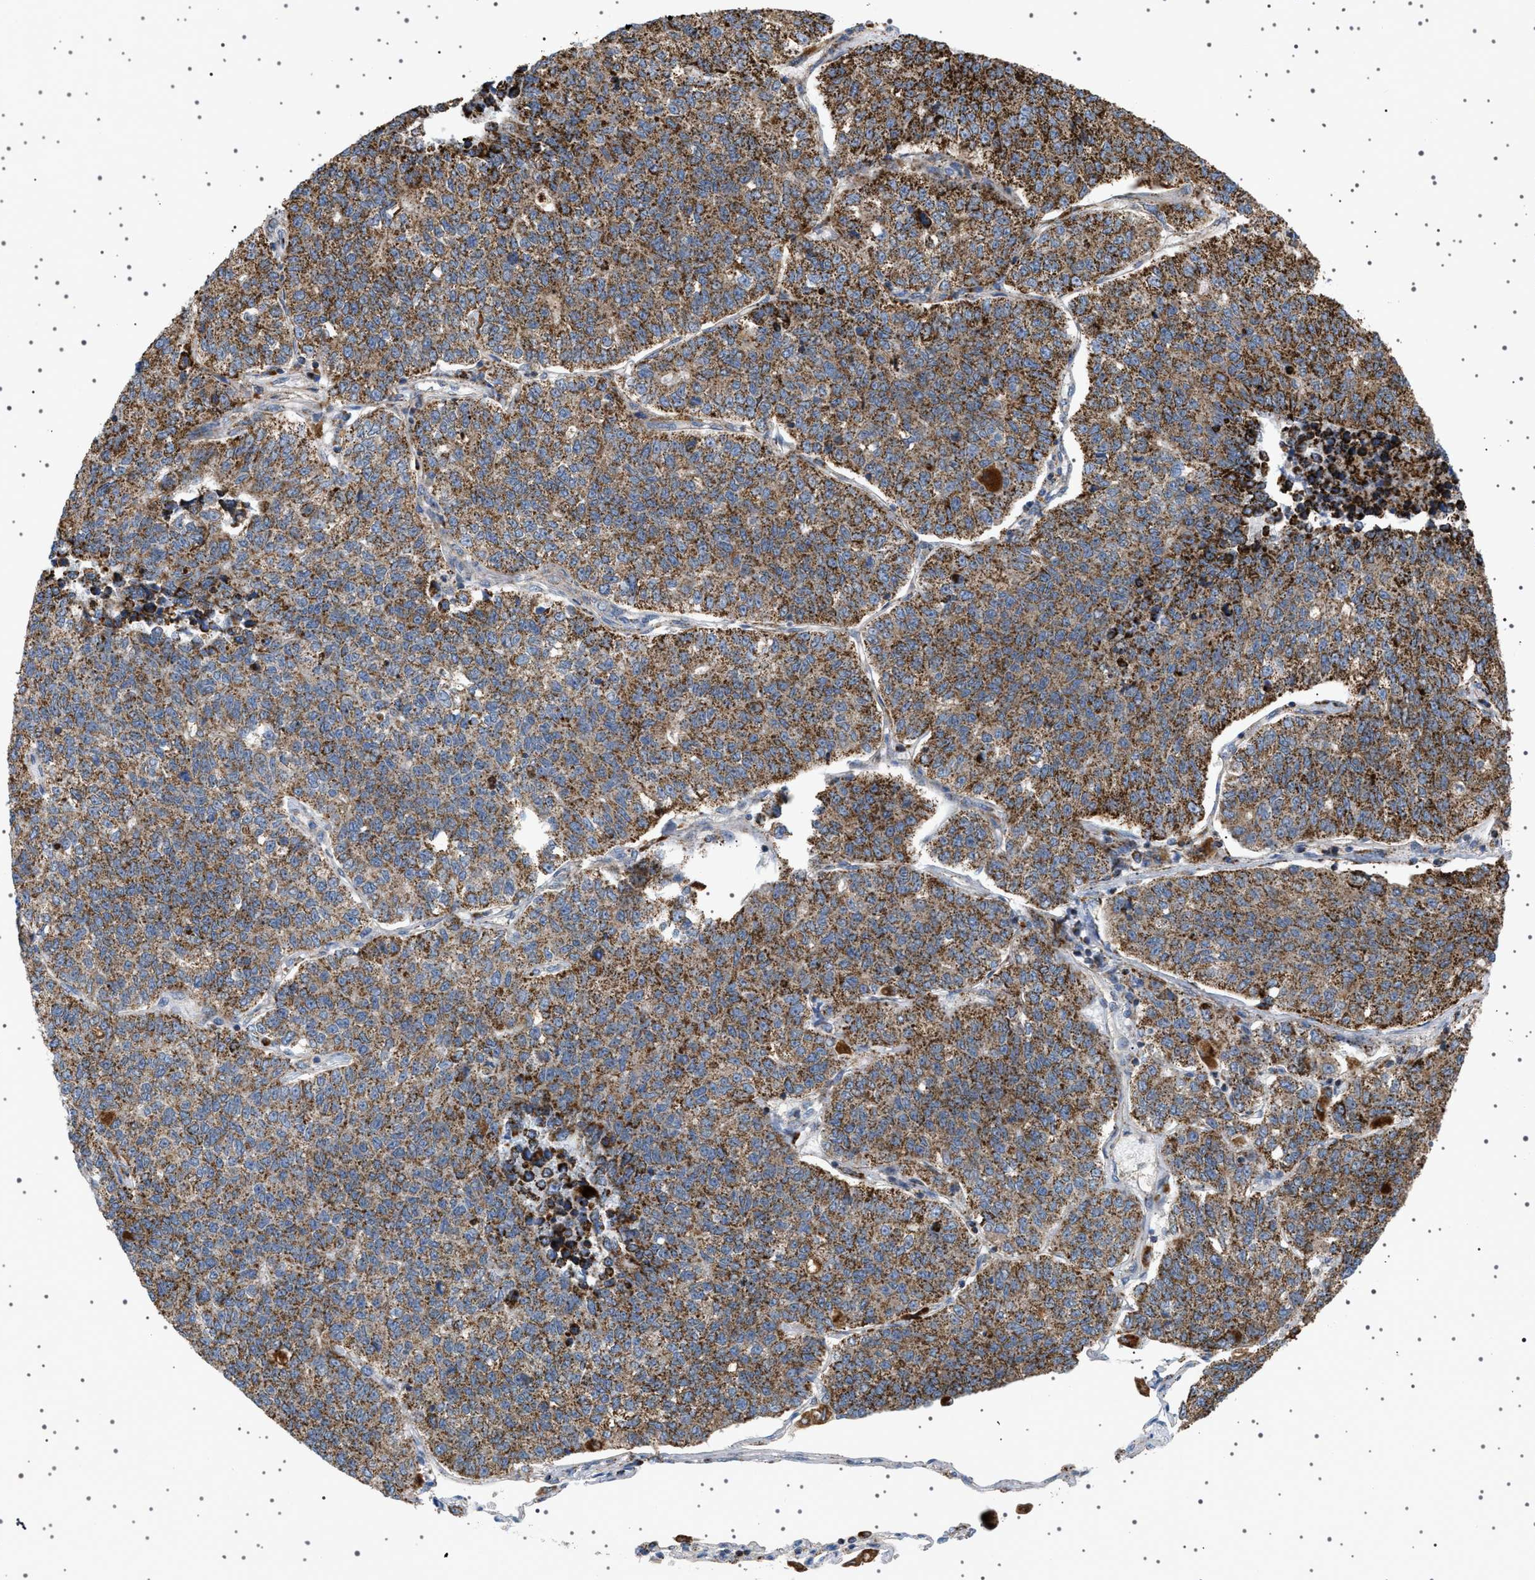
{"staining": {"intensity": "moderate", "quantity": ">75%", "location": "cytoplasmic/membranous"}, "tissue": "lung cancer", "cell_type": "Tumor cells", "image_type": "cancer", "snomed": [{"axis": "morphology", "description": "Adenocarcinoma, NOS"}, {"axis": "topography", "description": "Lung"}], "caption": "Immunohistochemical staining of lung cancer (adenocarcinoma) exhibits medium levels of moderate cytoplasmic/membranous positivity in about >75% of tumor cells. (DAB (3,3'-diaminobenzidine) IHC, brown staining for protein, blue staining for nuclei).", "gene": "UBXN8", "patient": {"sex": "male", "age": 49}}